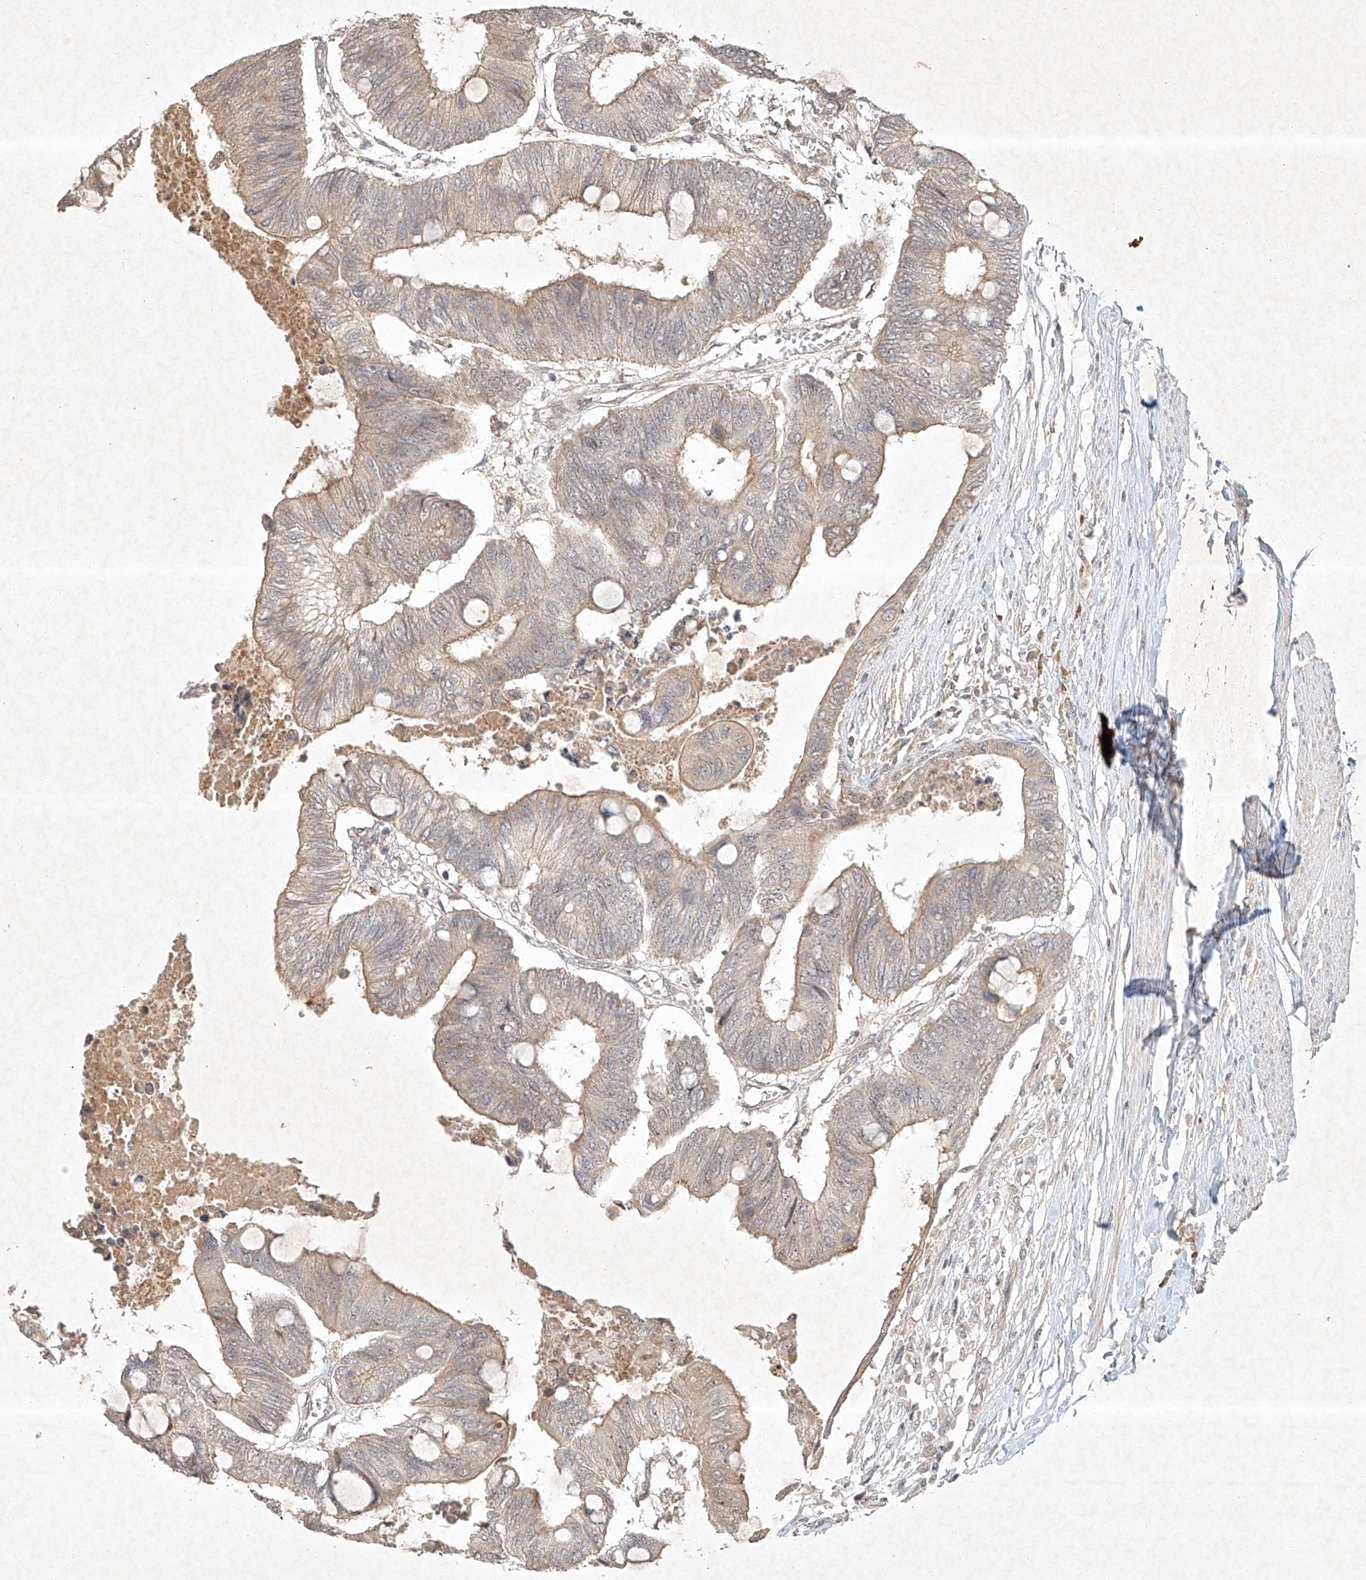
{"staining": {"intensity": "moderate", "quantity": "25%-75%", "location": "cytoplasmic/membranous"}, "tissue": "colorectal cancer", "cell_type": "Tumor cells", "image_type": "cancer", "snomed": [{"axis": "morphology", "description": "Normal tissue, NOS"}, {"axis": "morphology", "description": "Adenocarcinoma, NOS"}, {"axis": "topography", "description": "Rectum"}, {"axis": "topography", "description": "Peripheral nerve tissue"}], "caption": "Immunohistochemical staining of colorectal cancer (adenocarcinoma) displays medium levels of moderate cytoplasmic/membranous expression in about 25%-75% of tumor cells.", "gene": "BTRC", "patient": {"sex": "male", "age": 92}}